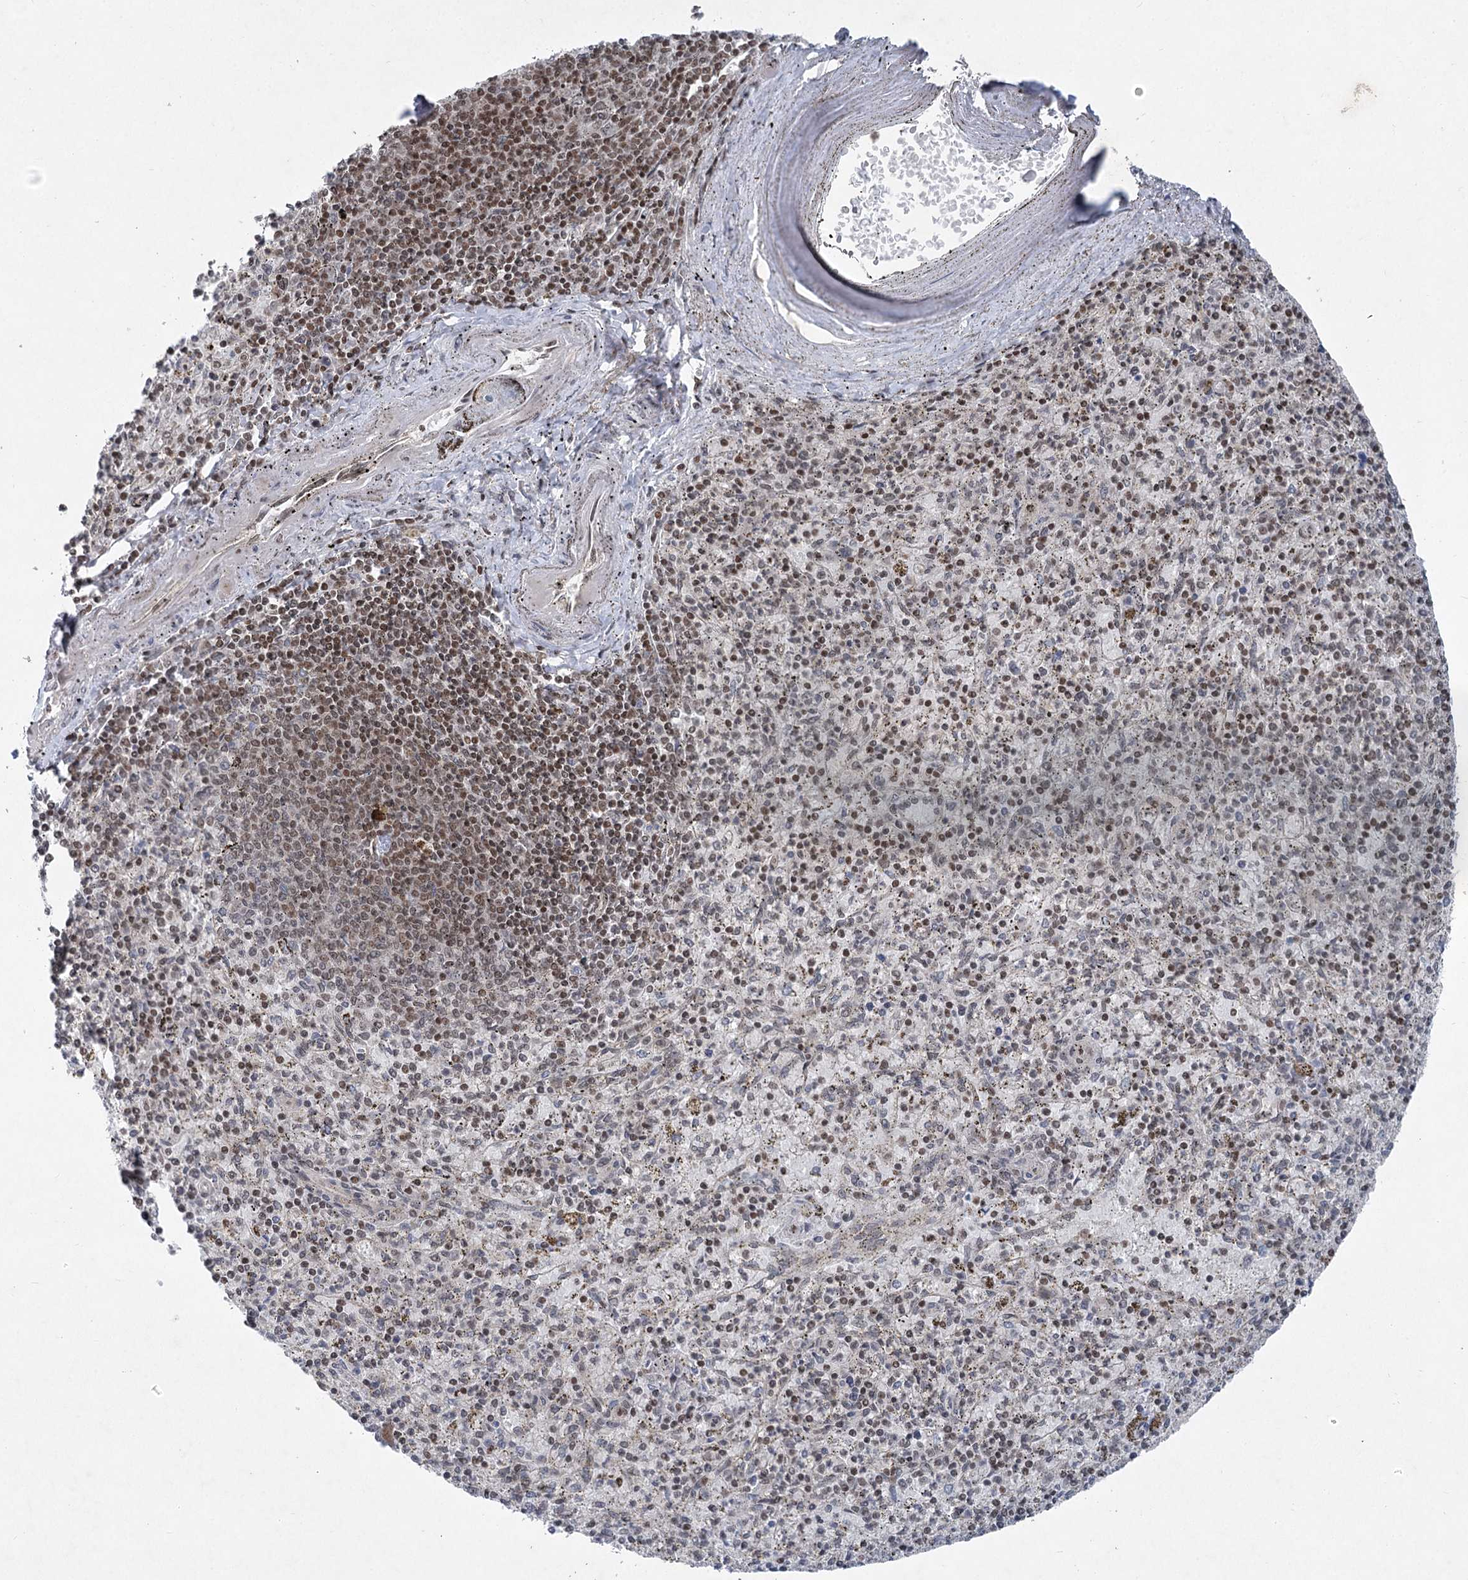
{"staining": {"intensity": "moderate", "quantity": "25%-75%", "location": "nuclear"}, "tissue": "spleen", "cell_type": "Cells in red pulp", "image_type": "normal", "snomed": [{"axis": "morphology", "description": "Normal tissue, NOS"}, {"axis": "topography", "description": "Spleen"}], "caption": "DAB (3,3'-diaminobenzidine) immunohistochemical staining of unremarkable spleen exhibits moderate nuclear protein staining in about 25%-75% of cells in red pulp.", "gene": "CGGBP1", "patient": {"sex": "male", "age": 72}}